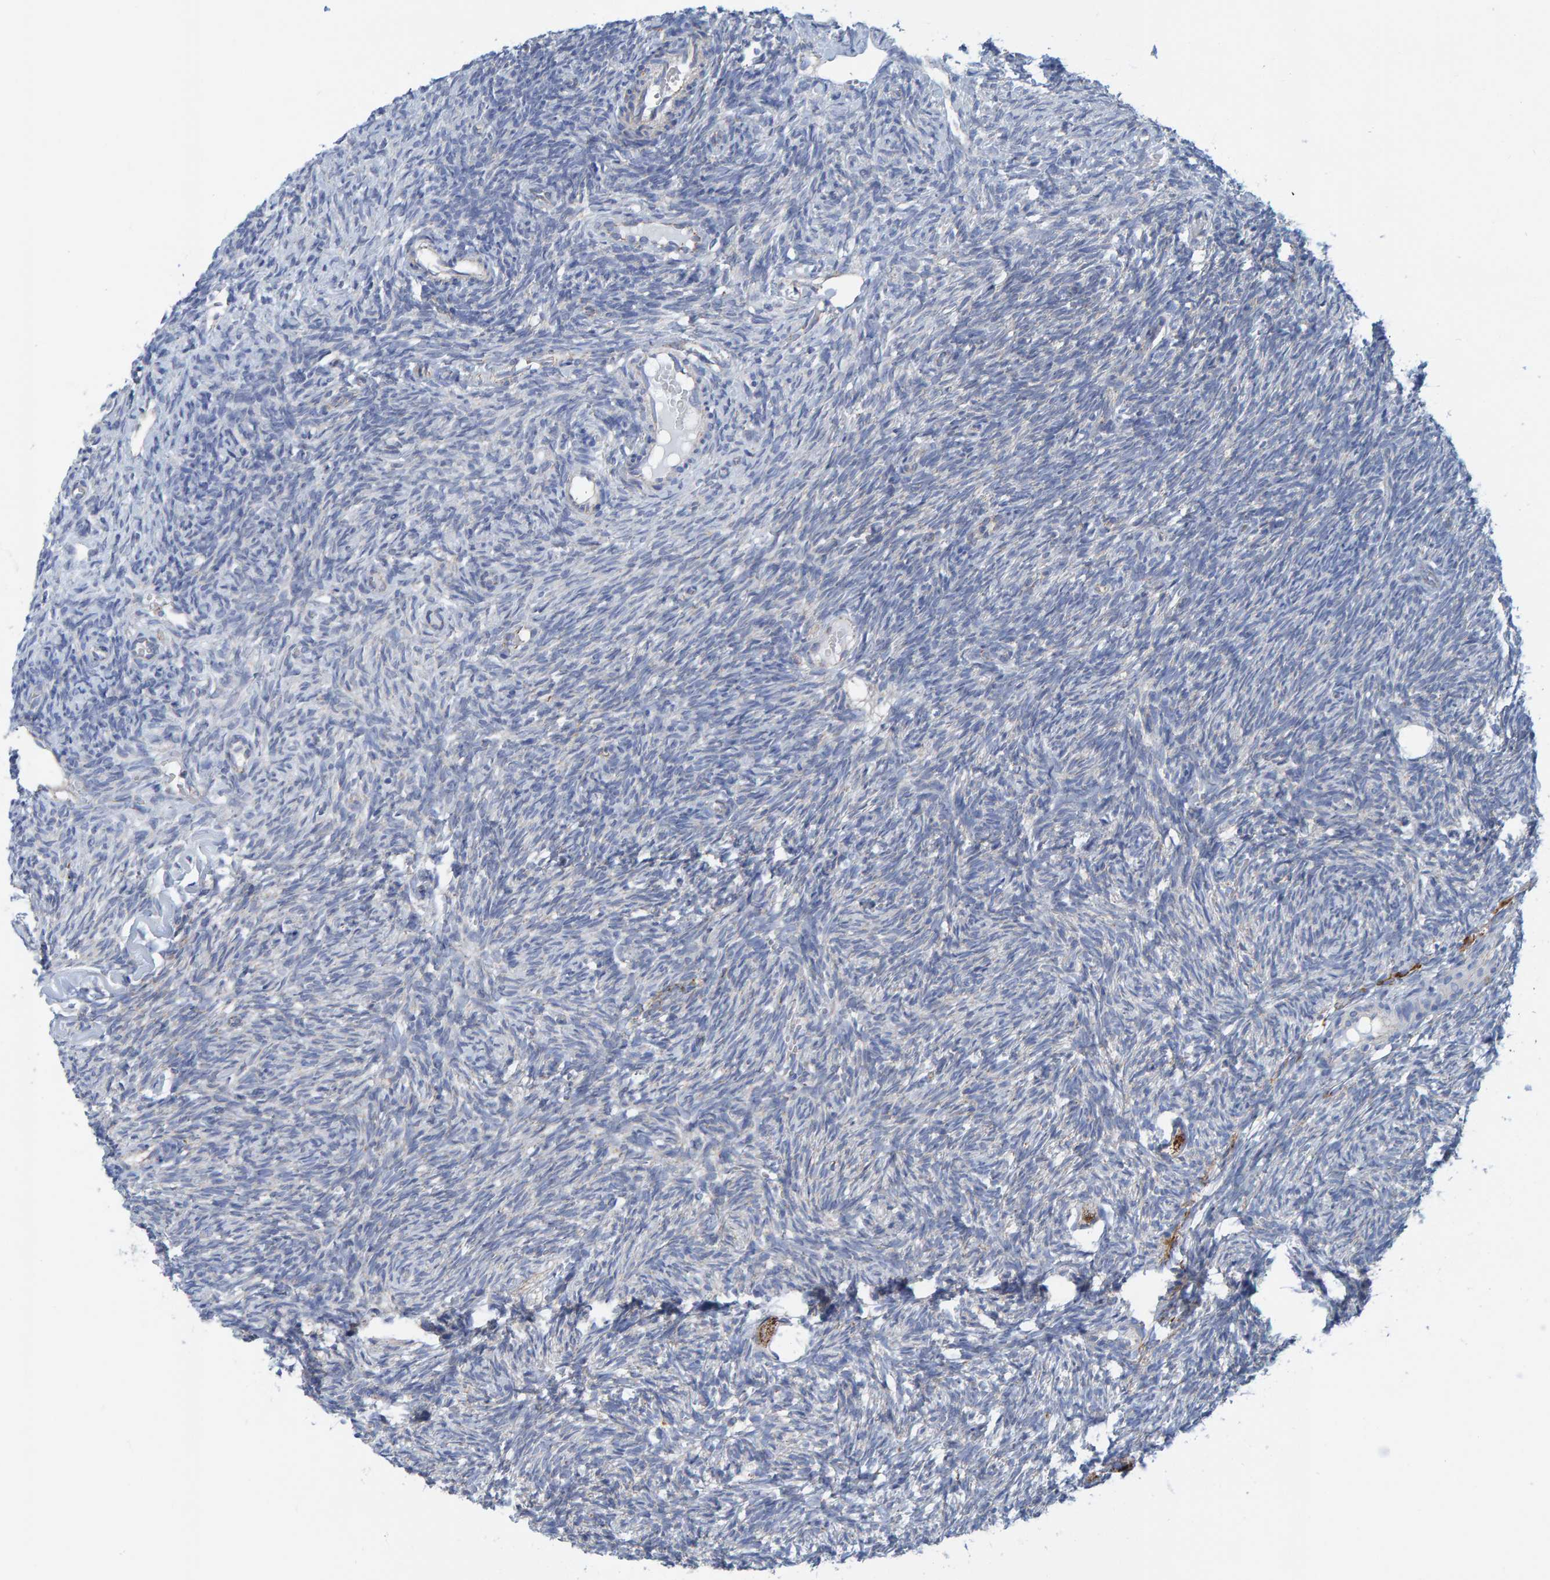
{"staining": {"intensity": "moderate", "quantity": ">75%", "location": "cytoplasmic/membranous"}, "tissue": "ovary", "cell_type": "Follicle cells", "image_type": "normal", "snomed": [{"axis": "morphology", "description": "Normal tissue, NOS"}, {"axis": "topography", "description": "Ovary"}], "caption": "Follicle cells exhibit medium levels of moderate cytoplasmic/membranous positivity in approximately >75% of cells in benign human ovary.", "gene": "MRPS7", "patient": {"sex": "female", "age": 35}}